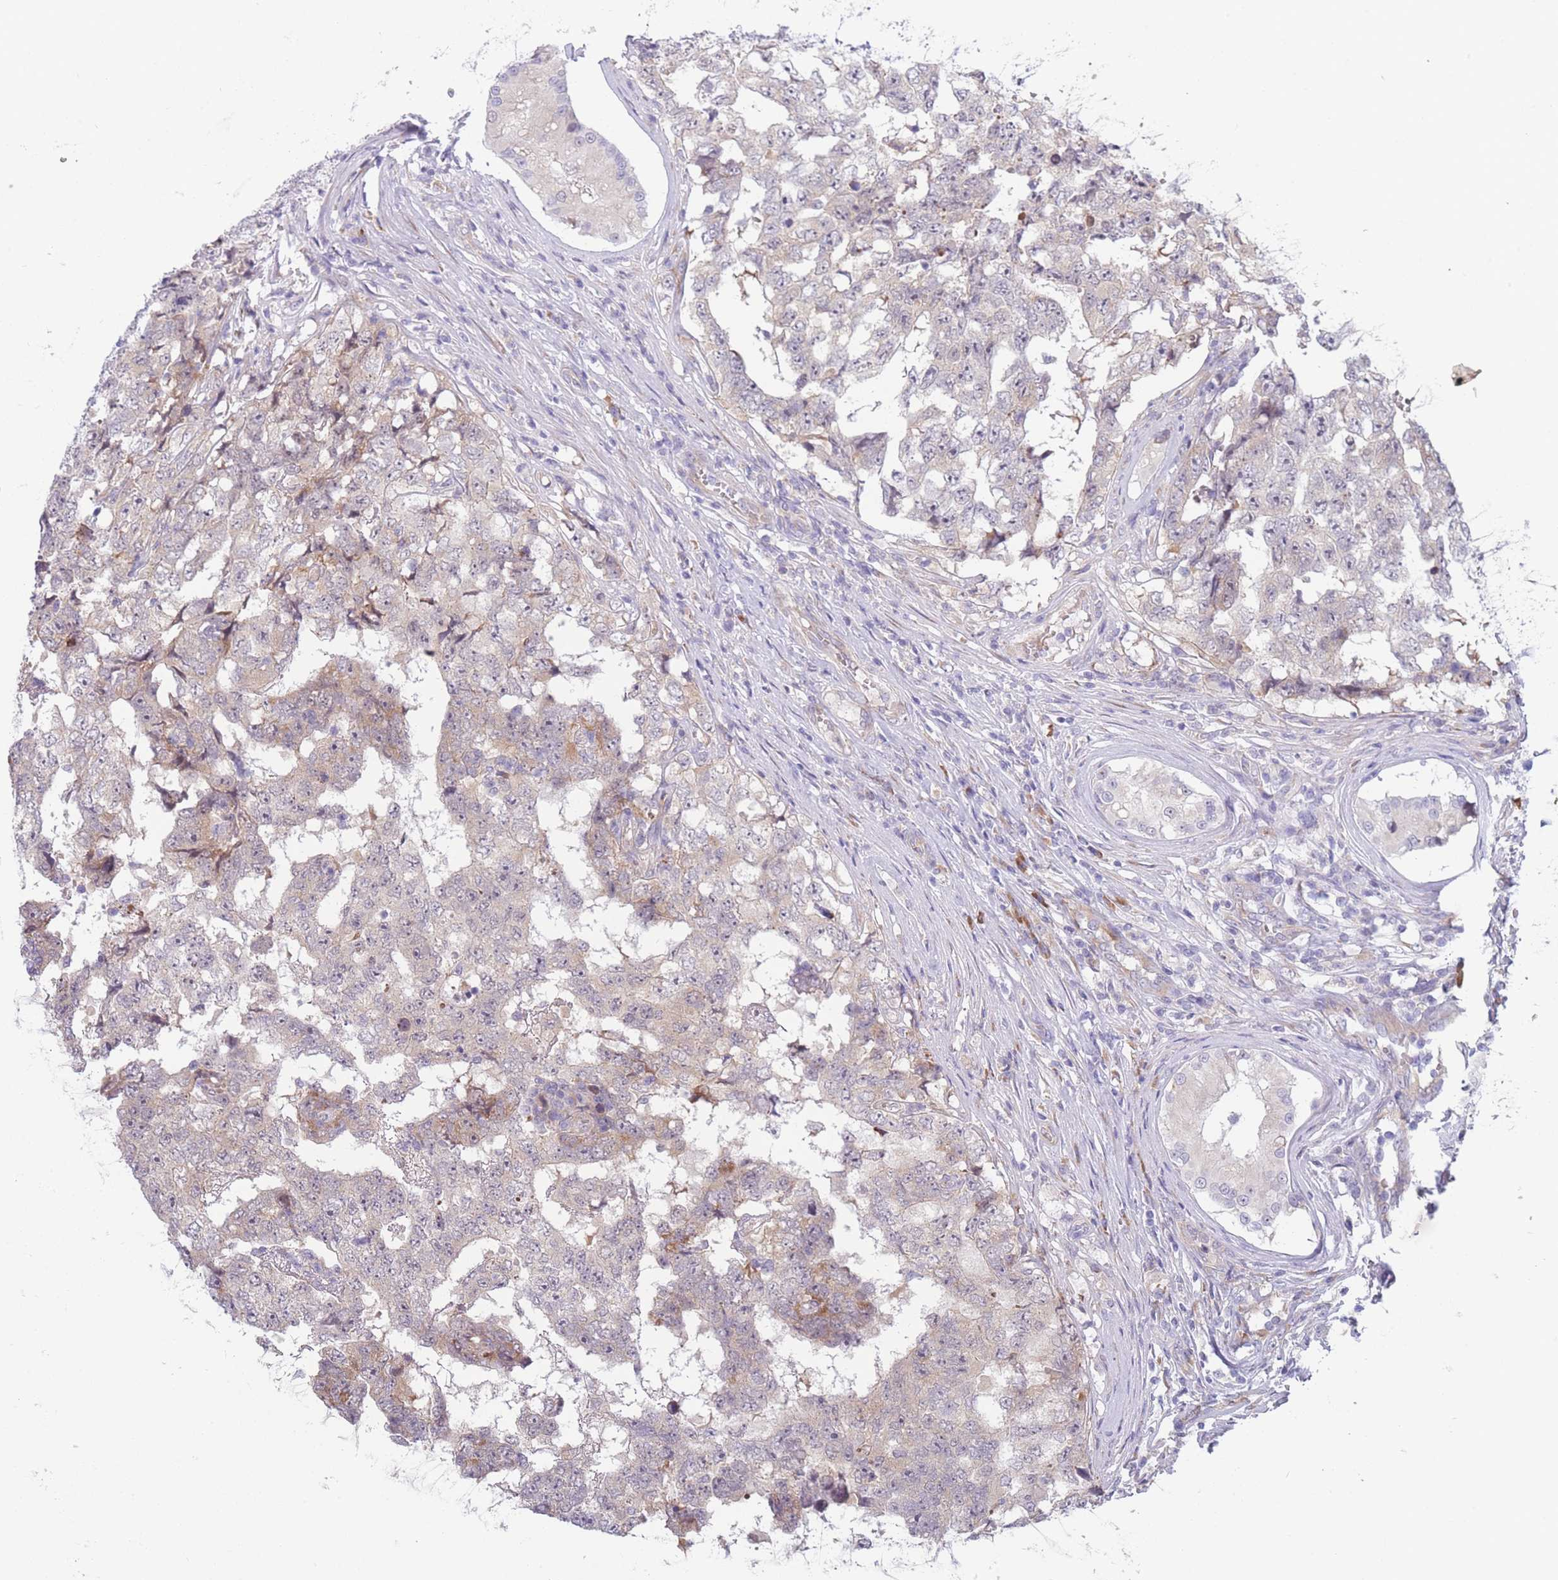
{"staining": {"intensity": "weak", "quantity": "25%-75%", "location": "cytoplasmic/membranous"}, "tissue": "testis cancer", "cell_type": "Tumor cells", "image_type": "cancer", "snomed": [{"axis": "morphology", "description": "Carcinoma, Embryonal, NOS"}, {"axis": "topography", "description": "Testis"}], "caption": "Brown immunohistochemical staining in human embryonal carcinoma (testis) demonstrates weak cytoplasmic/membranous positivity in about 25%-75% of tumor cells.", "gene": "NDUFAF6", "patient": {"sex": "male", "age": 25}}